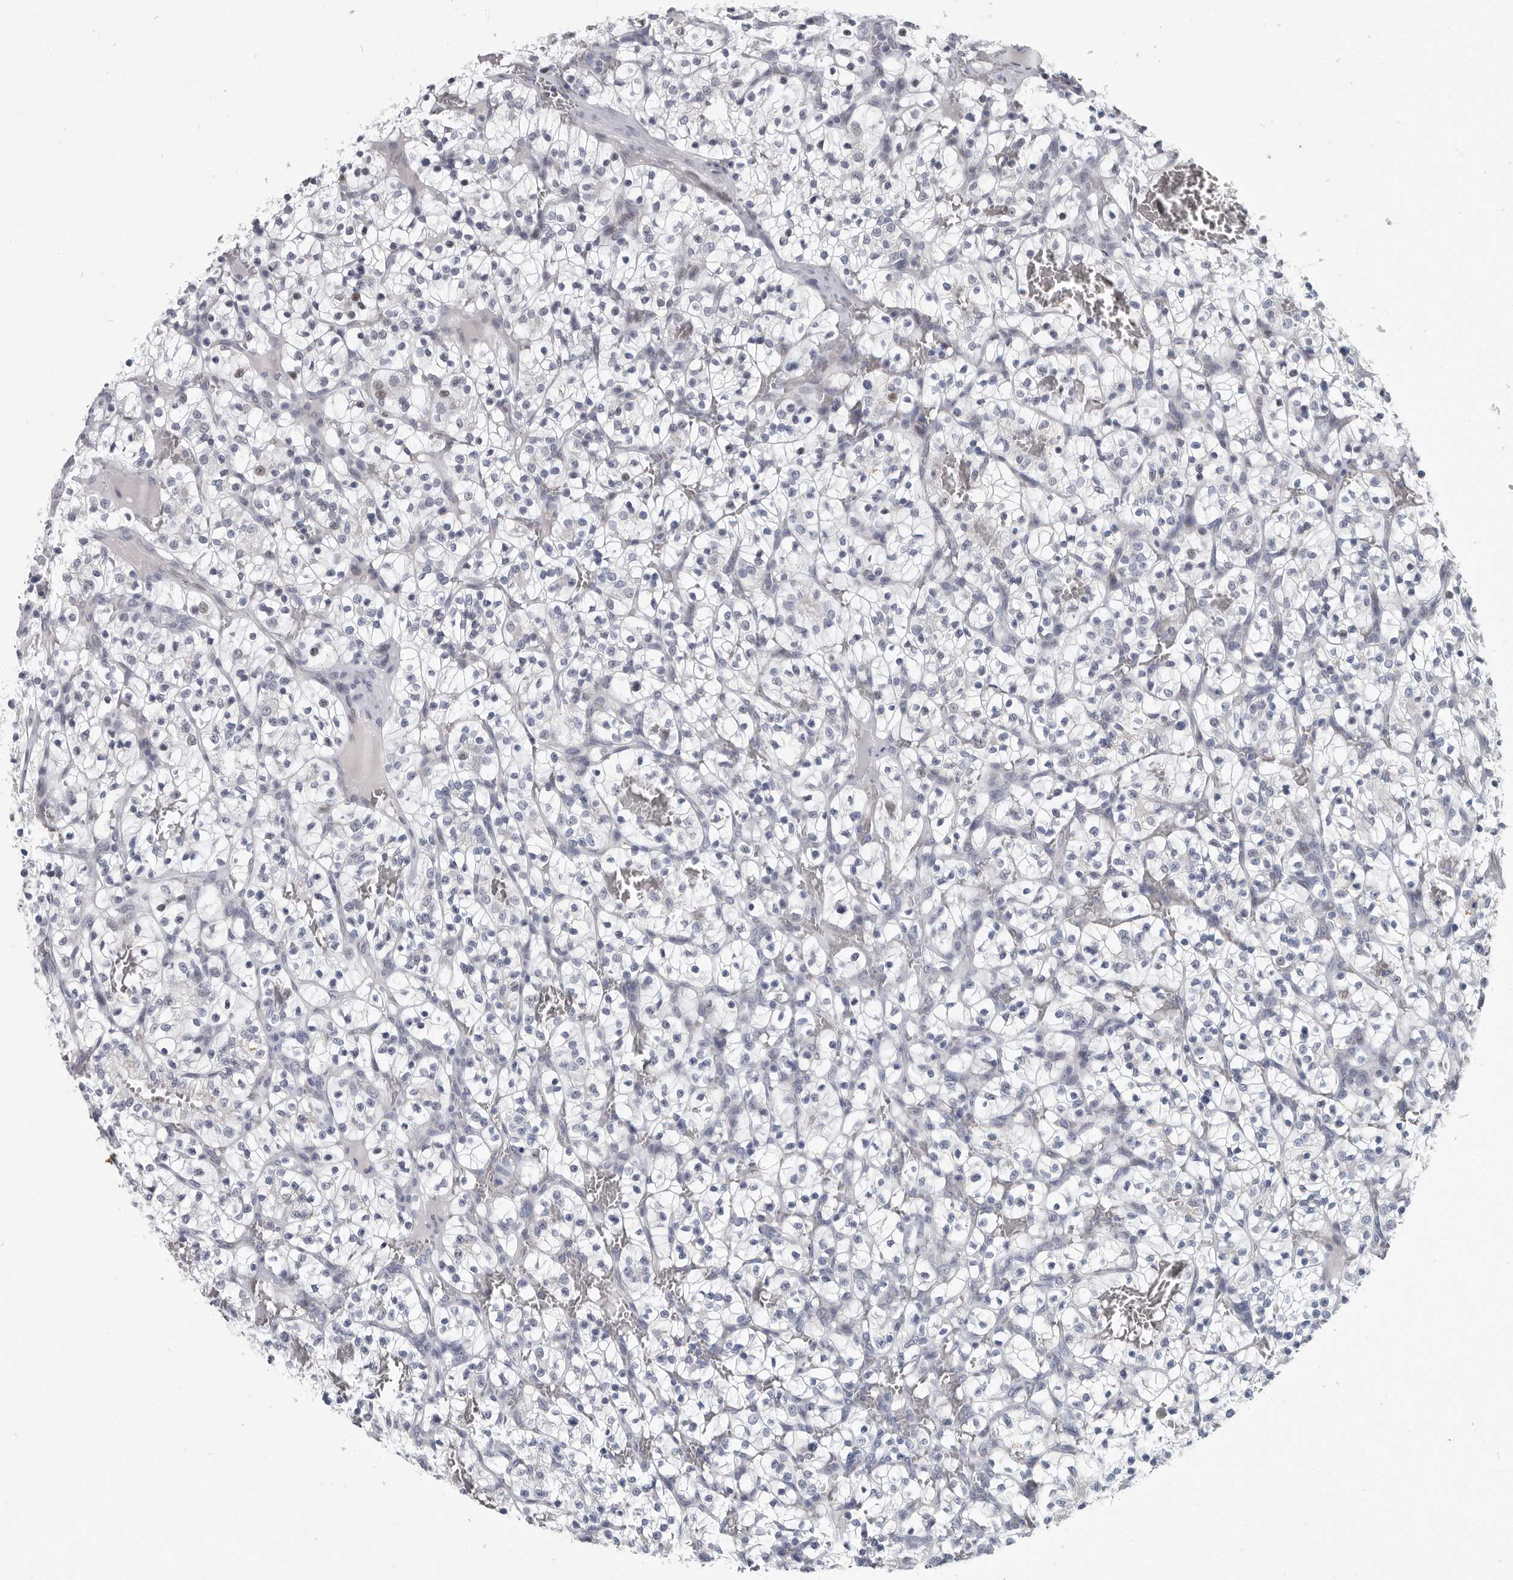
{"staining": {"intensity": "negative", "quantity": "none", "location": "none"}, "tissue": "renal cancer", "cell_type": "Tumor cells", "image_type": "cancer", "snomed": [{"axis": "morphology", "description": "Adenocarcinoma, NOS"}, {"axis": "topography", "description": "Kidney"}], "caption": "Protein analysis of adenocarcinoma (renal) reveals no significant expression in tumor cells.", "gene": "WRAP73", "patient": {"sex": "female", "age": 57}}